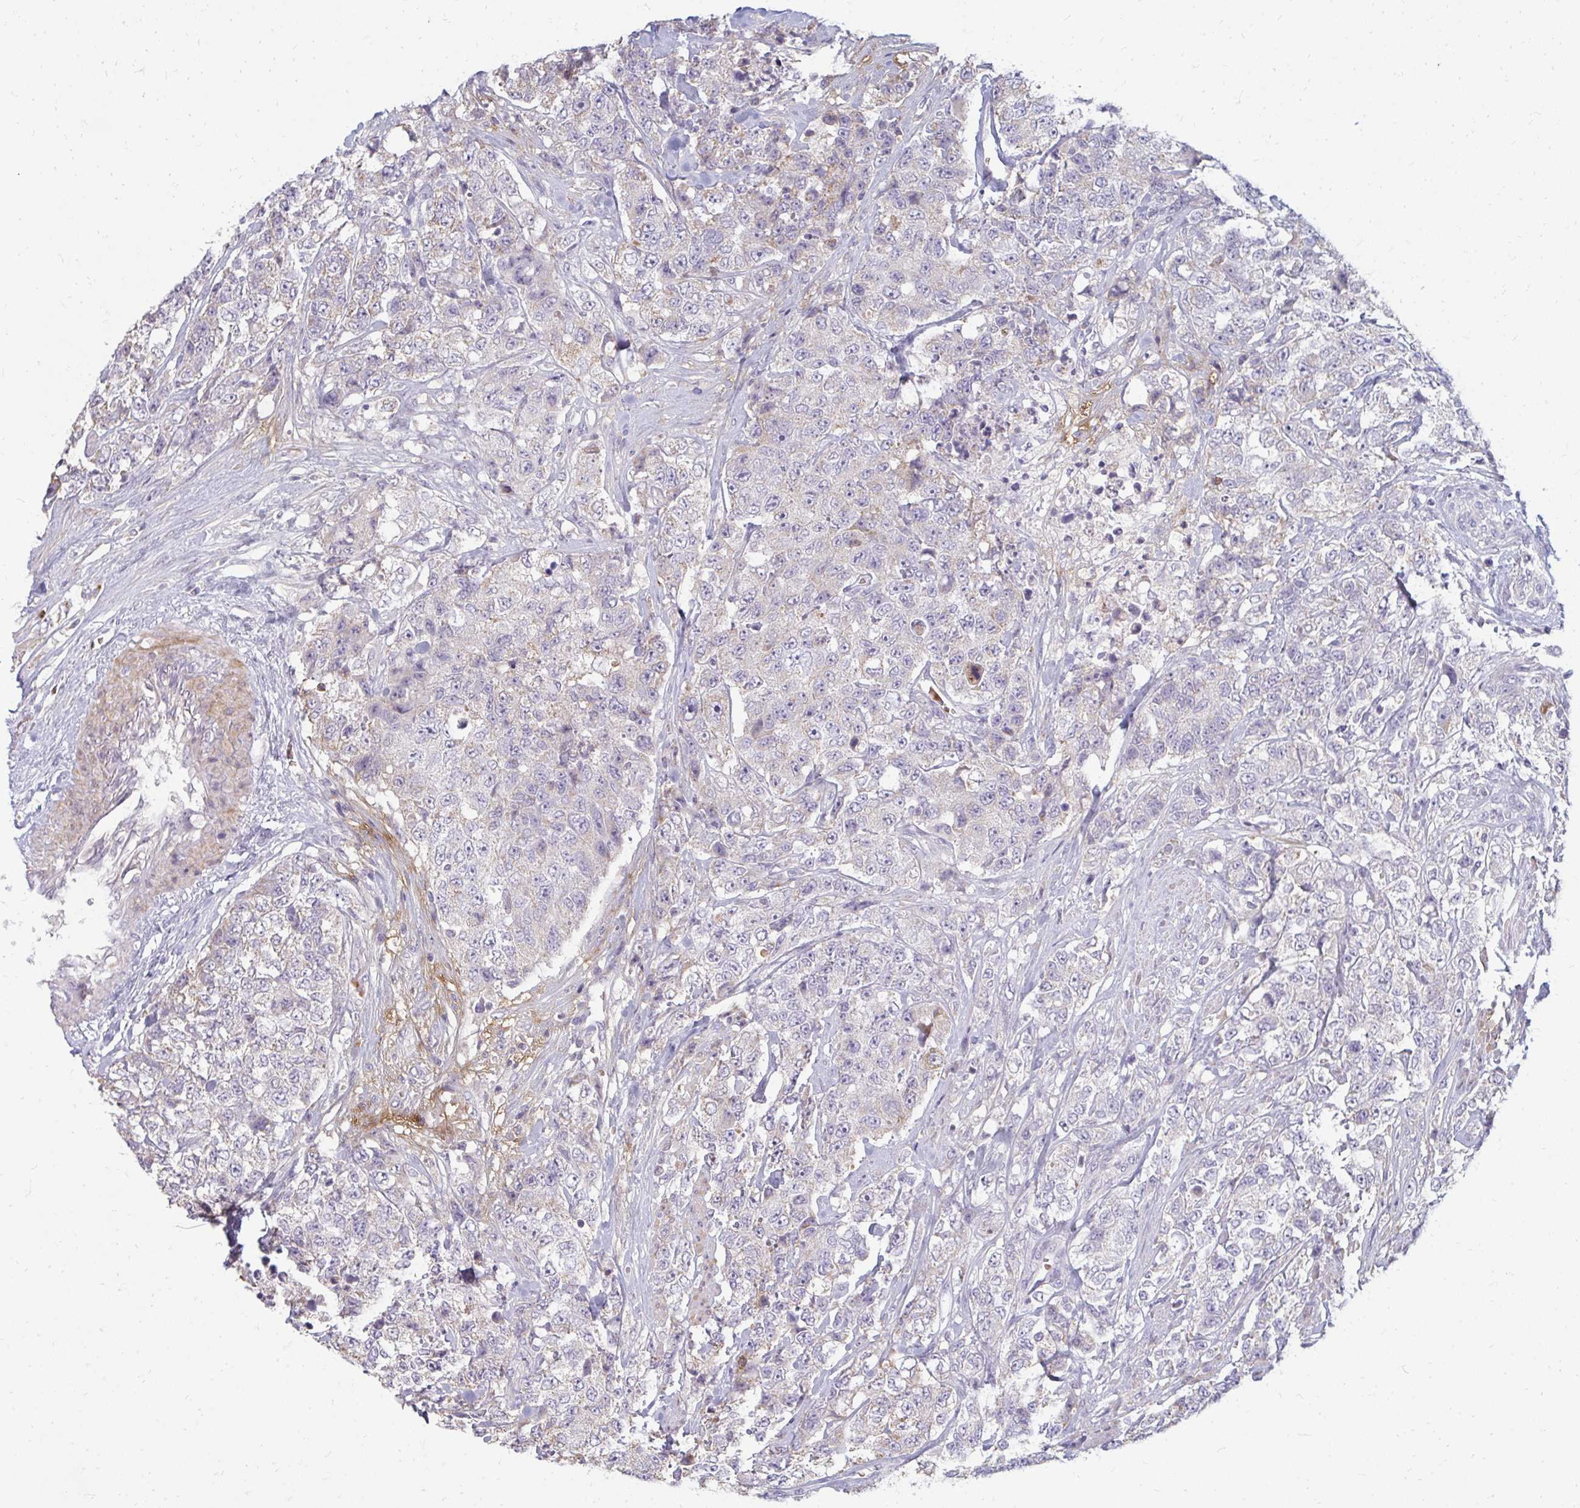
{"staining": {"intensity": "weak", "quantity": "<25%", "location": "cytoplasmic/membranous"}, "tissue": "urothelial cancer", "cell_type": "Tumor cells", "image_type": "cancer", "snomed": [{"axis": "morphology", "description": "Urothelial carcinoma, High grade"}, {"axis": "topography", "description": "Urinary bladder"}], "caption": "The image demonstrates no significant expression in tumor cells of urothelial cancer. (Brightfield microscopy of DAB (3,3'-diaminobenzidine) IHC at high magnification).", "gene": "RAB33A", "patient": {"sex": "female", "age": 78}}